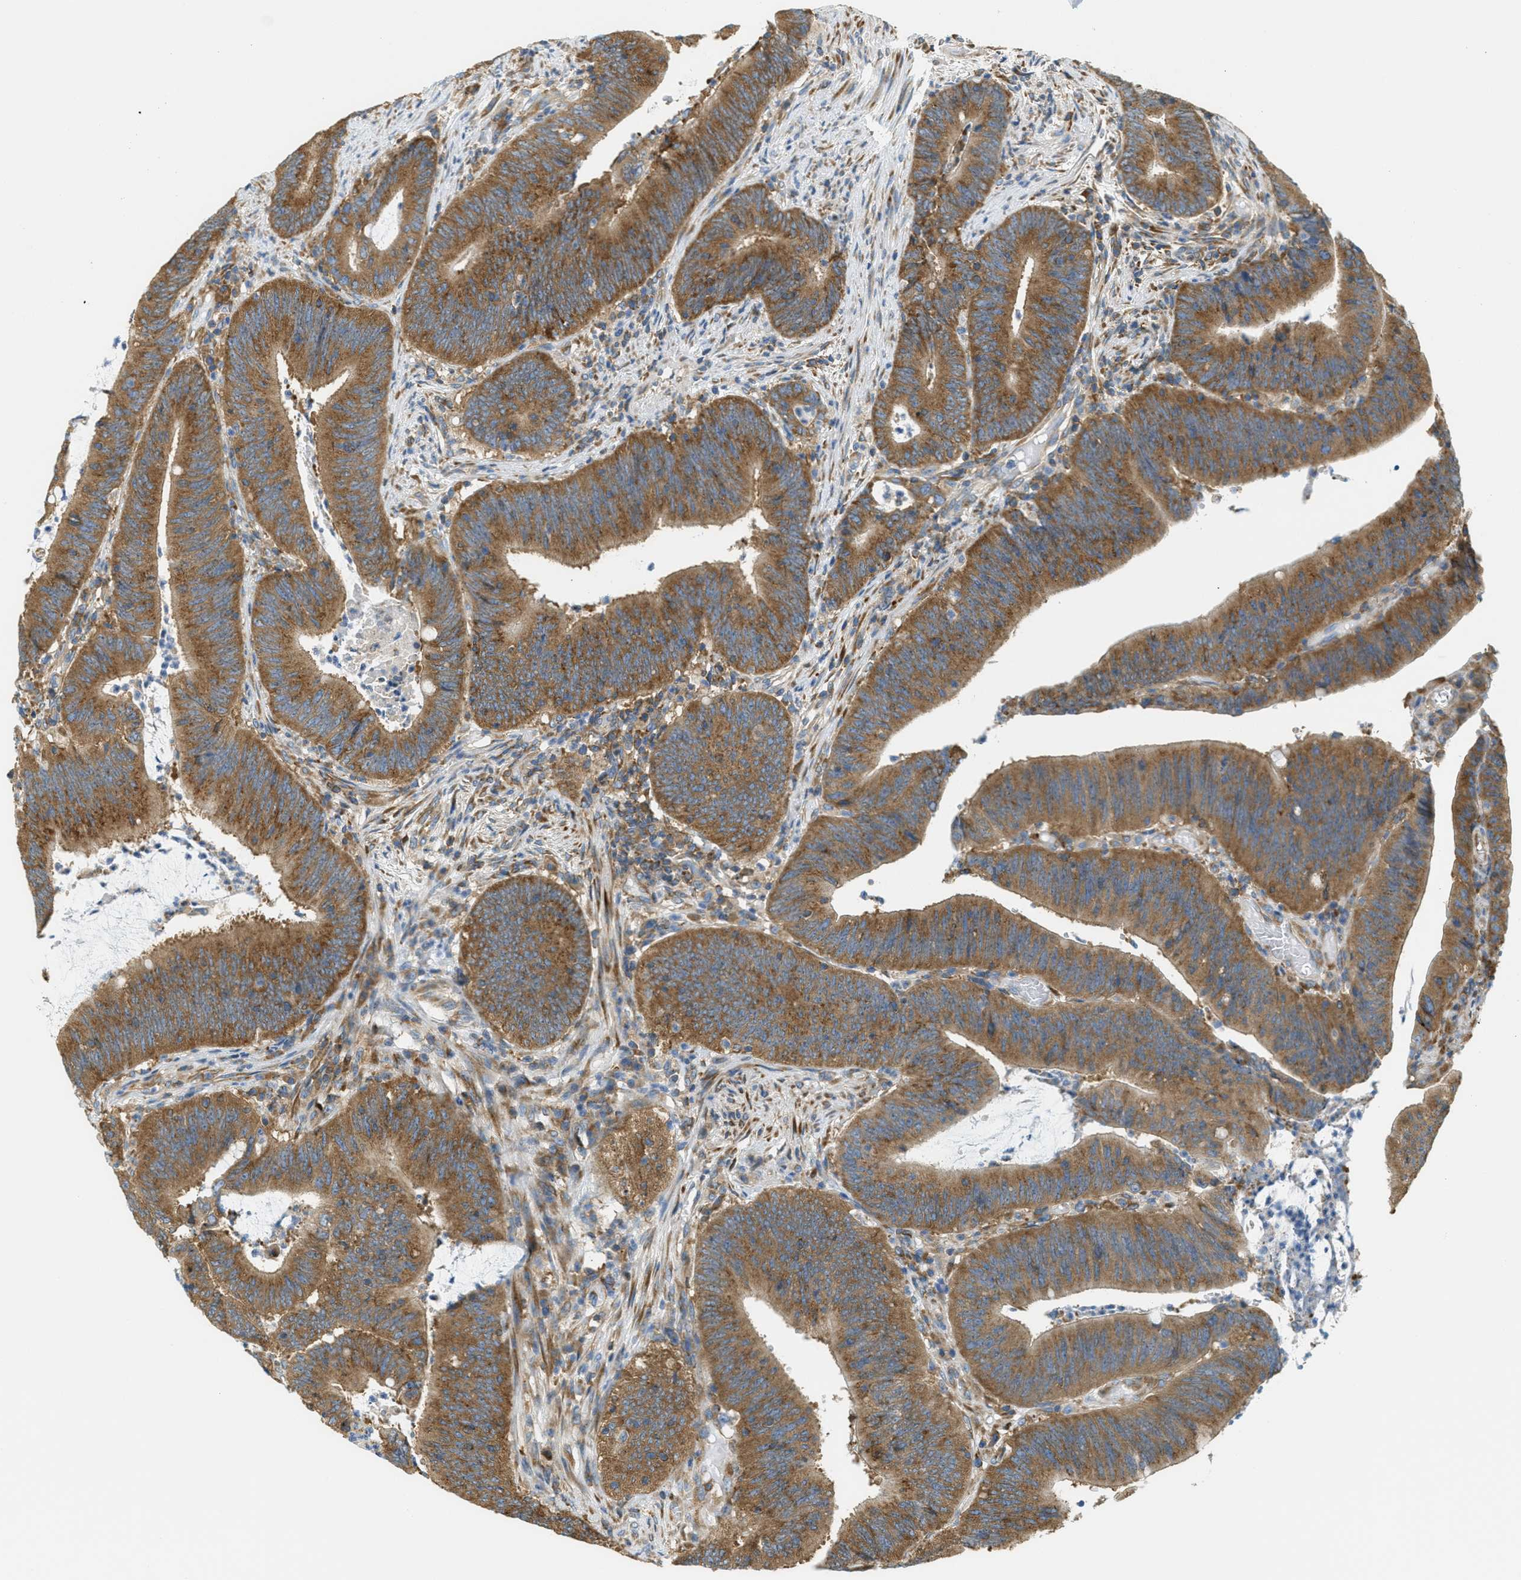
{"staining": {"intensity": "moderate", "quantity": ">75%", "location": "cytoplasmic/membranous"}, "tissue": "colorectal cancer", "cell_type": "Tumor cells", "image_type": "cancer", "snomed": [{"axis": "morphology", "description": "Normal tissue, NOS"}, {"axis": "morphology", "description": "Adenocarcinoma, NOS"}, {"axis": "topography", "description": "Rectum"}], "caption": "Protein staining of colorectal cancer (adenocarcinoma) tissue demonstrates moderate cytoplasmic/membranous expression in approximately >75% of tumor cells. Ihc stains the protein of interest in brown and the nuclei are stained blue.", "gene": "ABCF1", "patient": {"sex": "female", "age": 66}}